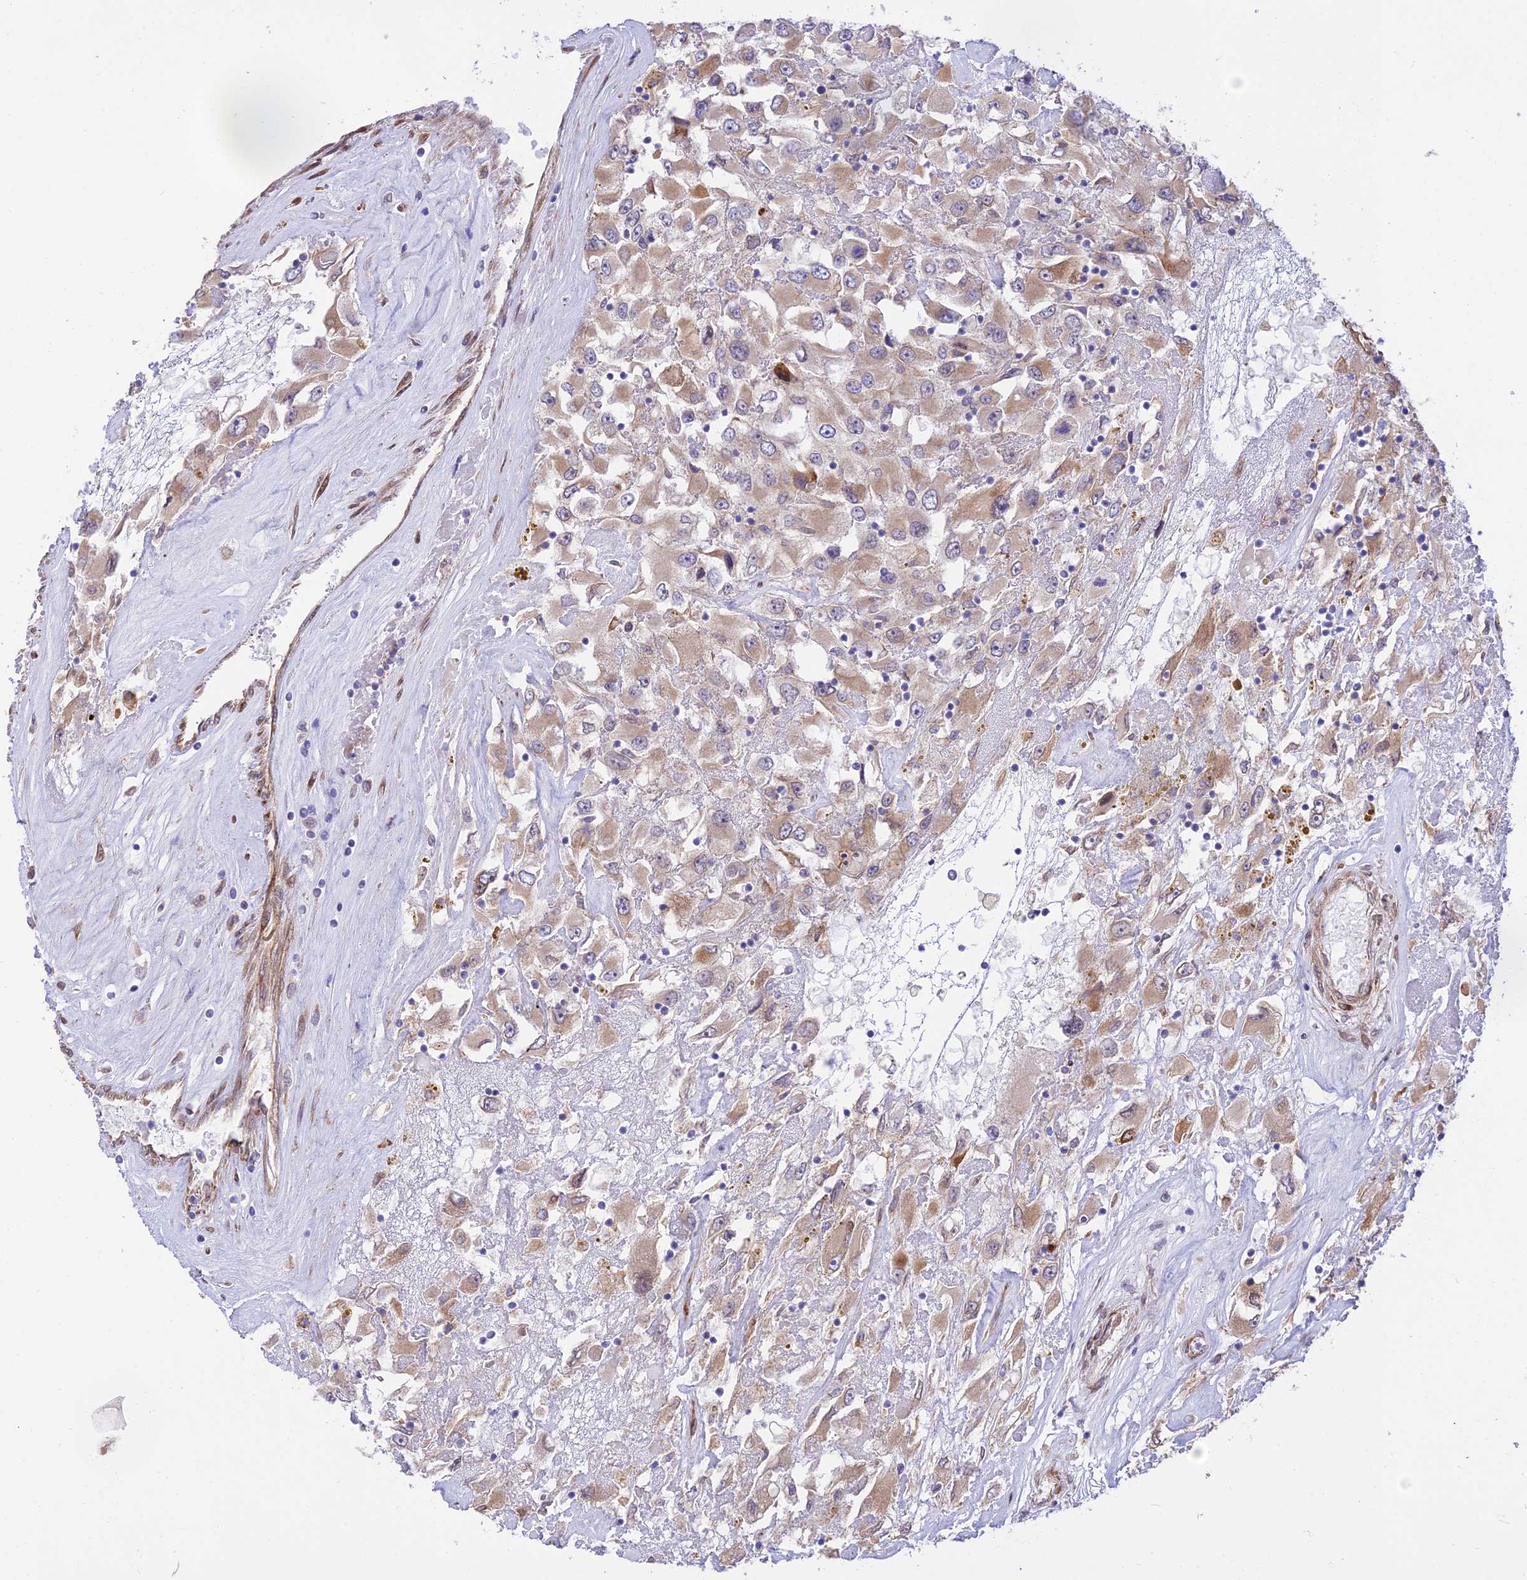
{"staining": {"intensity": "weak", "quantity": "25%-75%", "location": "cytoplasmic/membranous"}, "tissue": "renal cancer", "cell_type": "Tumor cells", "image_type": "cancer", "snomed": [{"axis": "morphology", "description": "Adenocarcinoma, NOS"}, {"axis": "topography", "description": "Kidney"}], "caption": "Immunohistochemistry (DAB (3,3'-diaminobenzidine)) staining of human renal adenocarcinoma displays weak cytoplasmic/membranous protein positivity in about 25%-75% of tumor cells.", "gene": "EXOC3L4", "patient": {"sex": "female", "age": 52}}